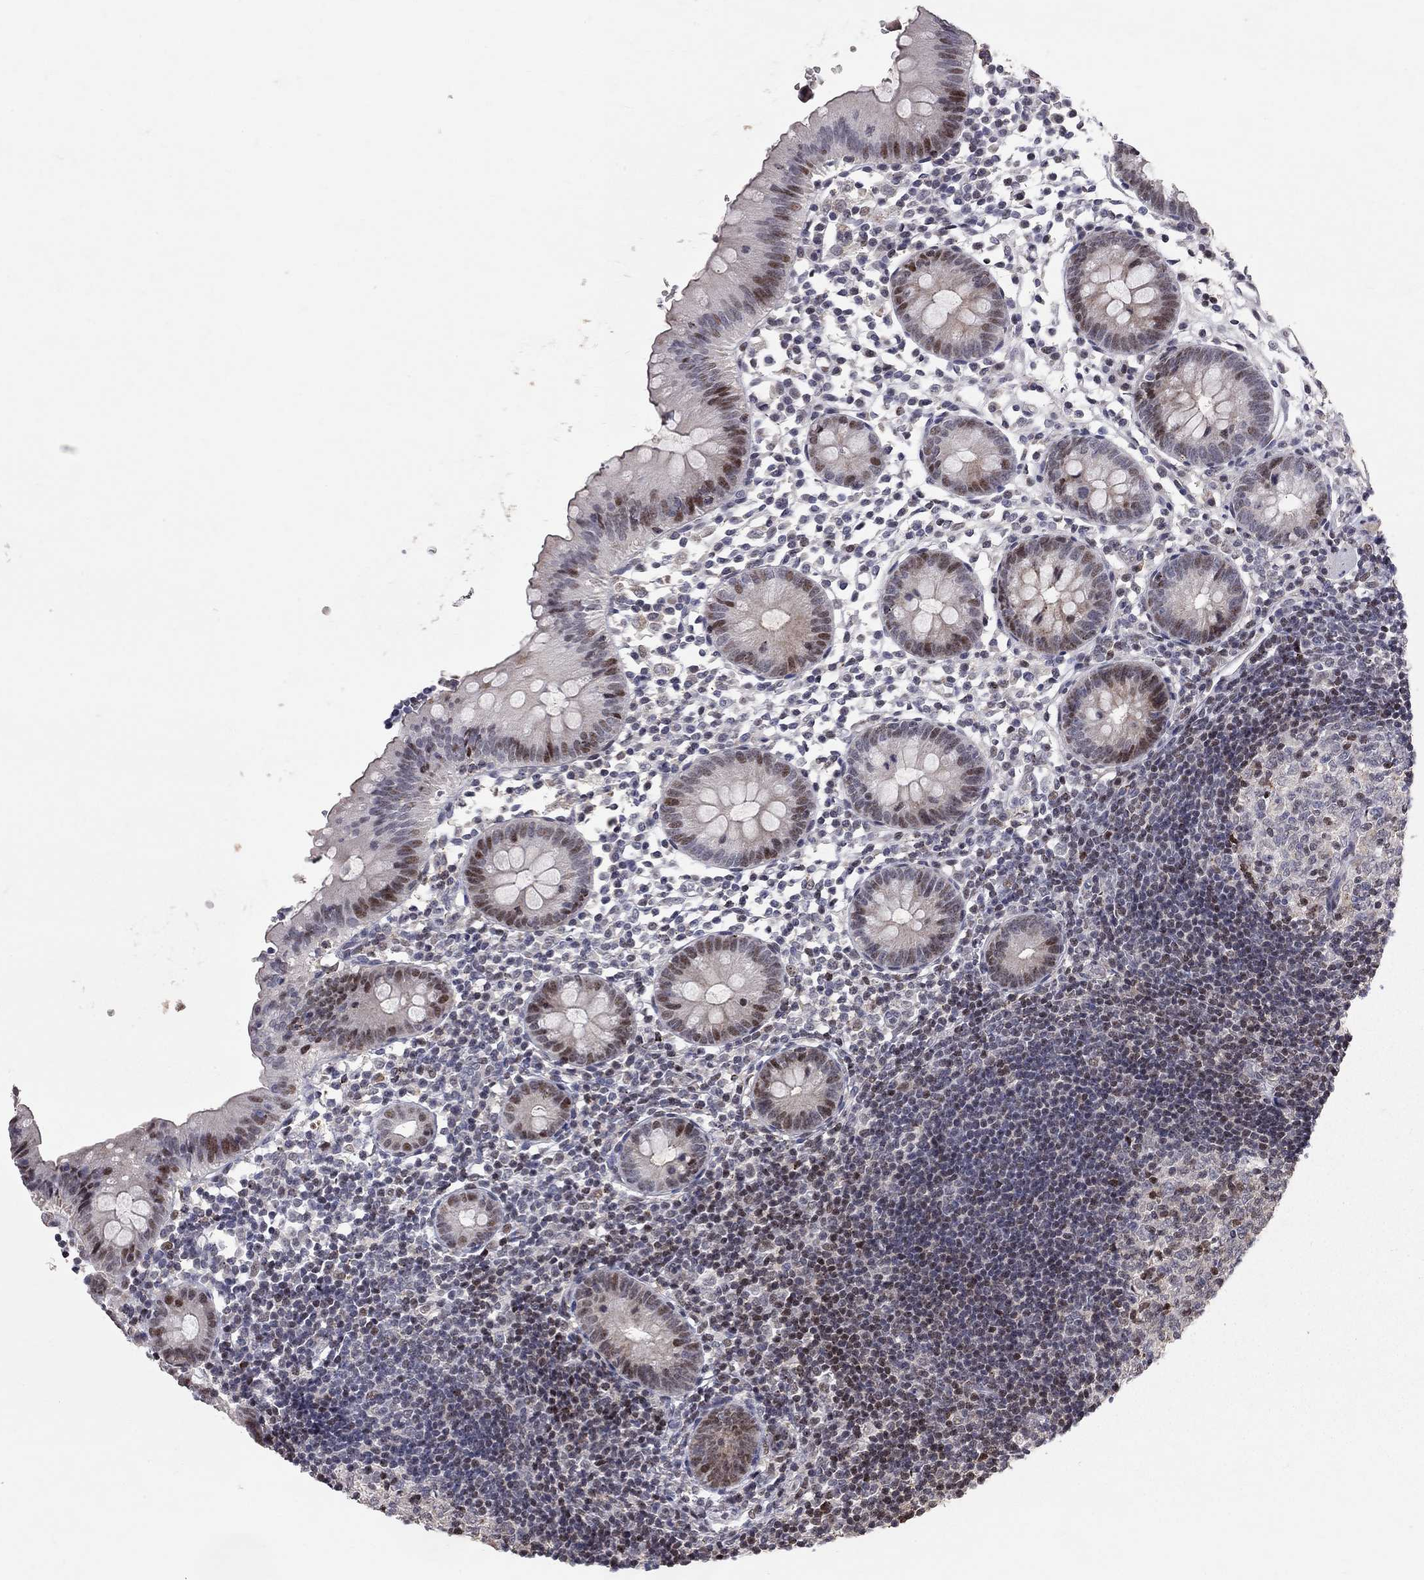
{"staining": {"intensity": "moderate", "quantity": "25%-75%", "location": "nuclear"}, "tissue": "appendix", "cell_type": "Glandular cells", "image_type": "normal", "snomed": [{"axis": "morphology", "description": "Normal tissue, NOS"}, {"axis": "topography", "description": "Appendix"}], "caption": "Immunohistochemistry micrograph of benign human appendix stained for a protein (brown), which displays medium levels of moderate nuclear positivity in about 25%-75% of glandular cells.", "gene": "HDAC3", "patient": {"sex": "female", "age": 40}}